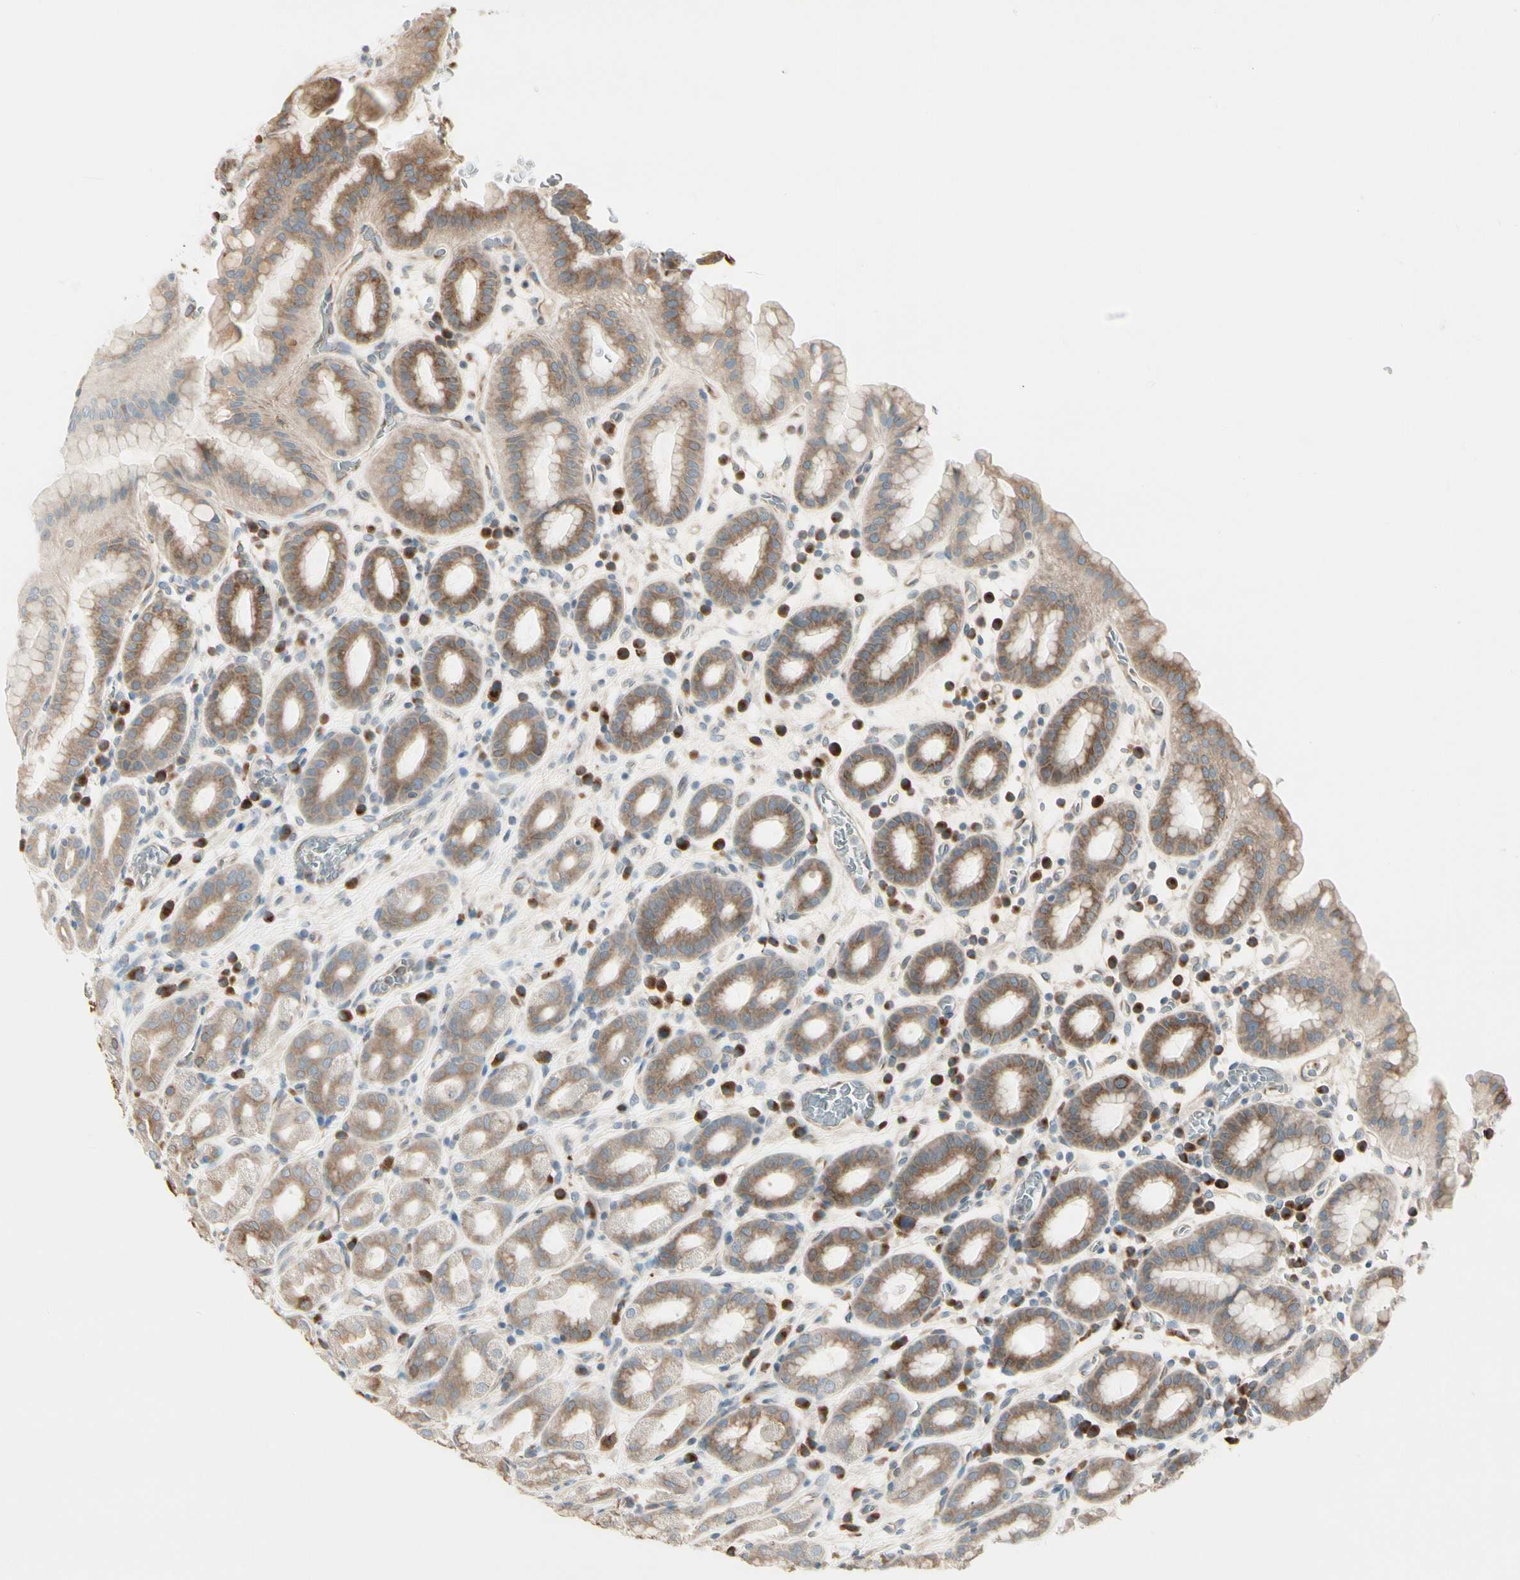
{"staining": {"intensity": "strong", "quantity": "25%-75%", "location": "cytoplasmic/membranous"}, "tissue": "stomach", "cell_type": "Glandular cells", "image_type": "normal", "snomed": [{"axis": "morphology", "description": "Normal tissue, NOS"}, {"axis": "topography", "description": "Stomach, upper"}], "caption": "Immunohistochemical staining of unremarkable human stomach demonstrates 25%-75% levels of strong cytoplasmic/membranous protein expression in approximately 25%-75% of glandular cells.", "gene": "NUCB2", "patient": {"sex": "male", "age": 68}}